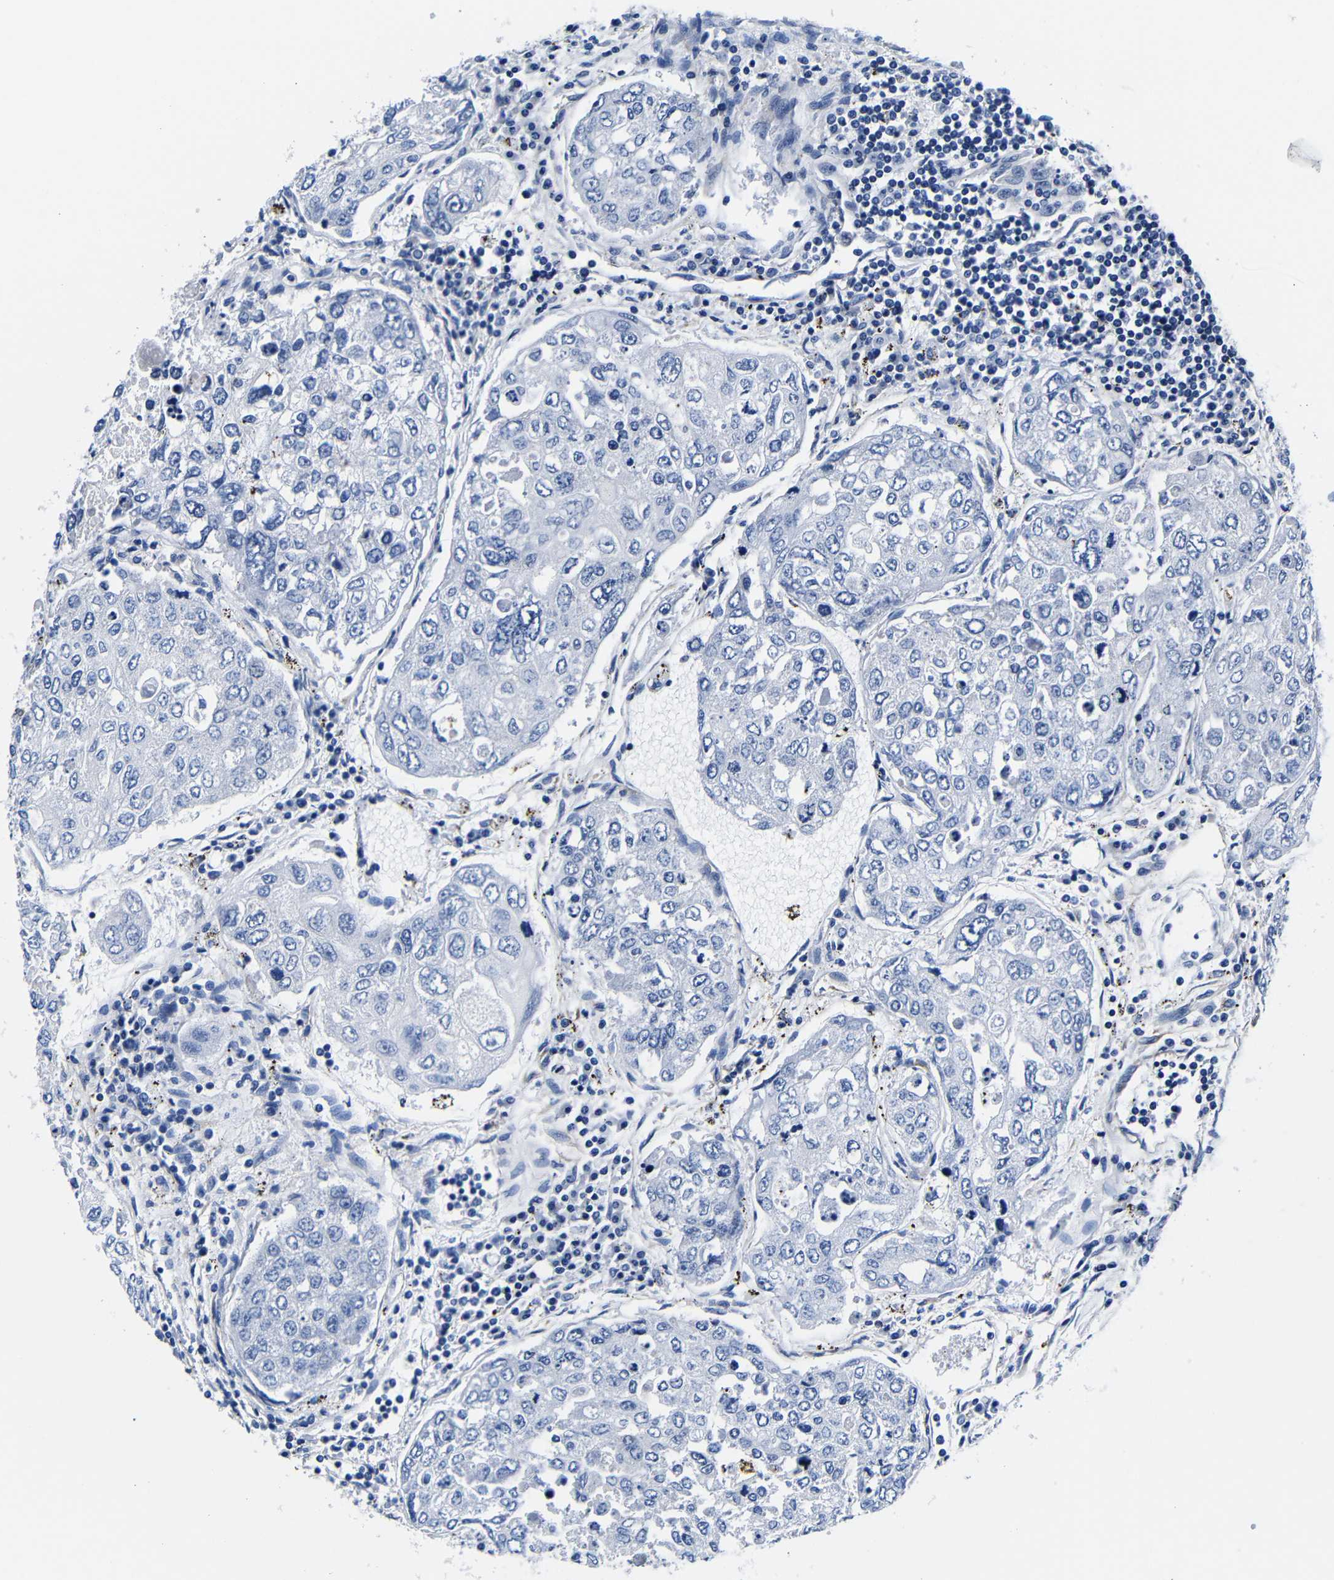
{"staining": {"intensity": "negative", "quantity": "none", "location": "none"}, "tissue": "urothelial cancer", "cell_type": "Tumor cells", "image_type": "cancer", "snomed": [{"axis": "morphology", "description": "Urothelial carcinoma, High grade"}, {"axis": "topography", "description": "Lymph node"}, {"axis": "topography", "description": "Urinary bladder"}], "caption": "Micrograph shows no significant protein staining in tumor cells of urothelial carcinoma (high-grade).", "gene": "LRIG1", "patient": {"sex": "male", "age": 51}}